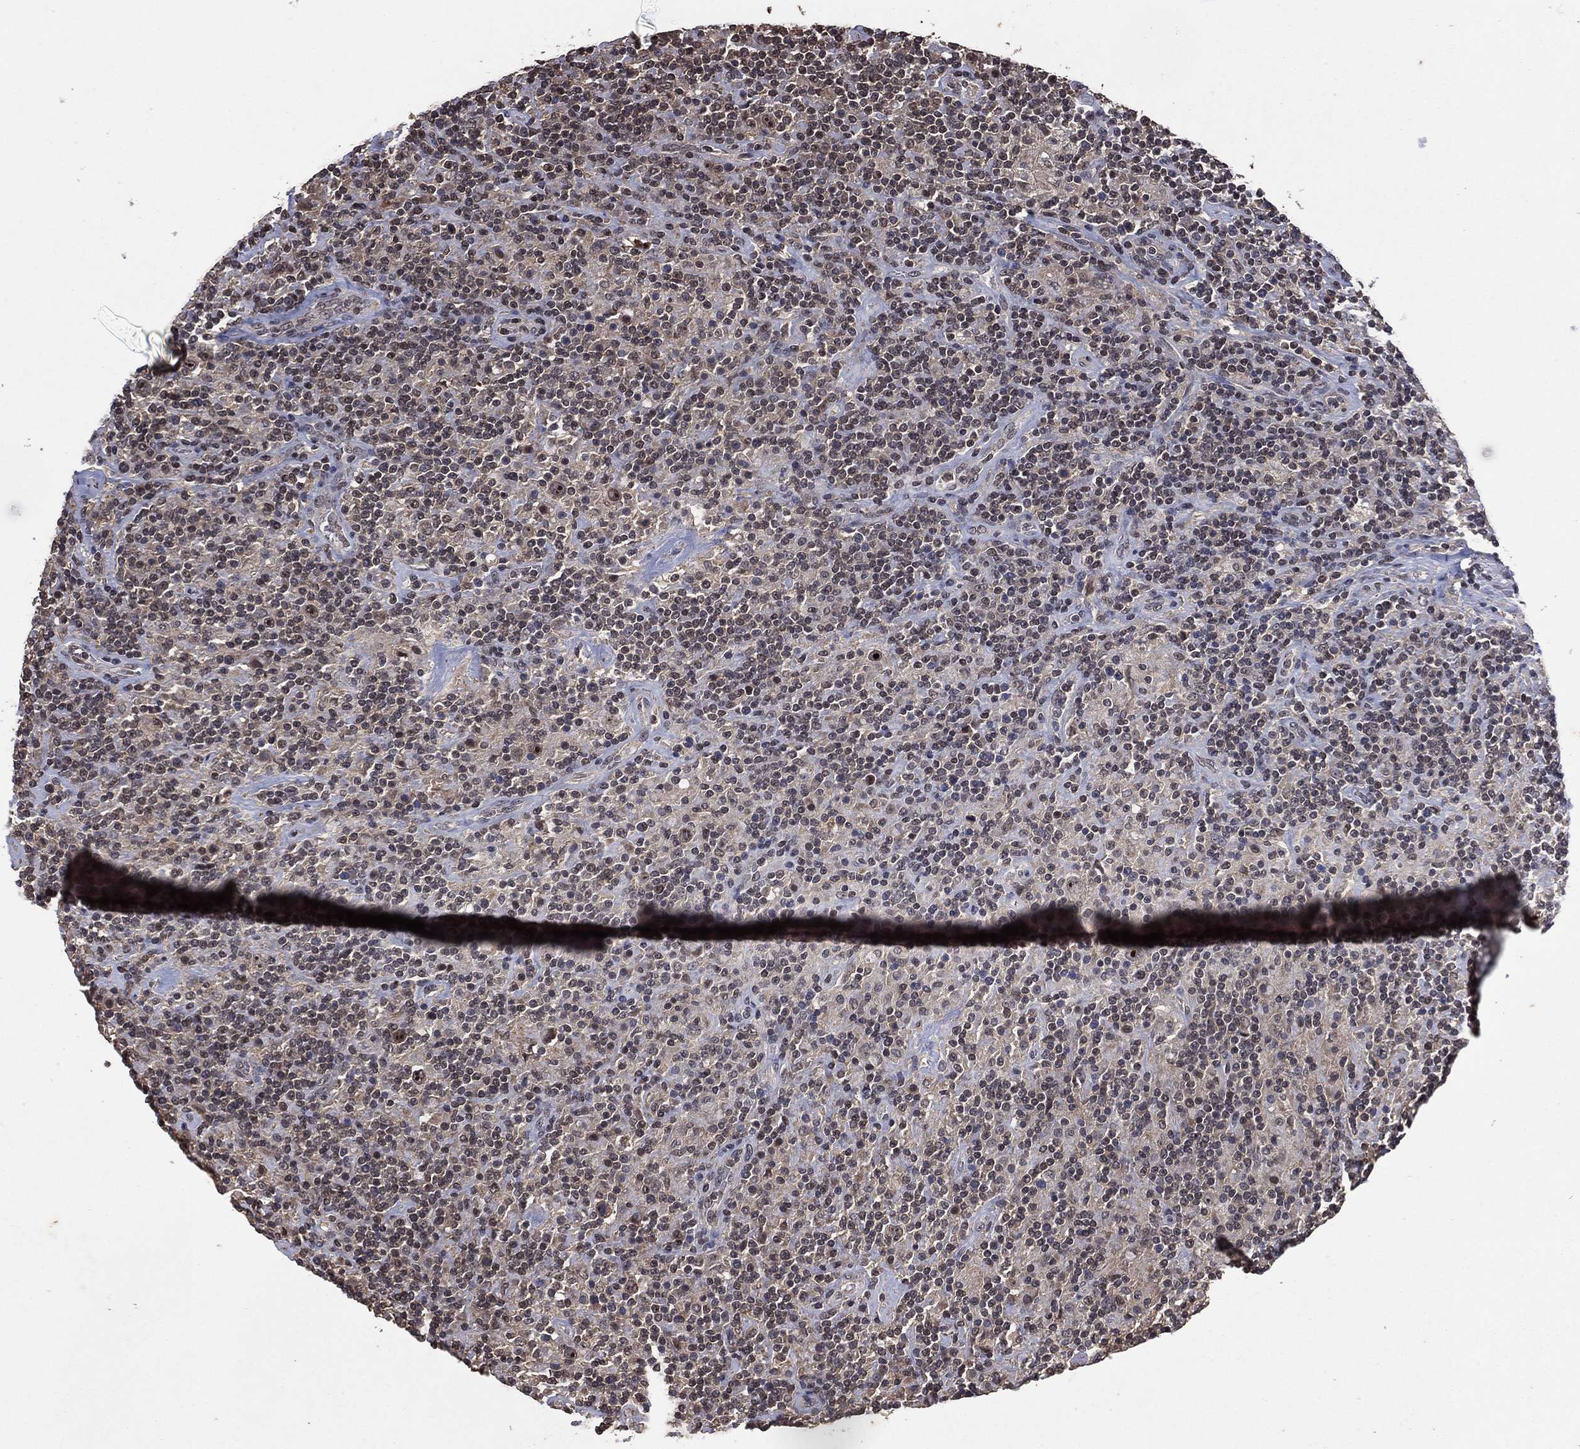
{"staining": {"intensity": "negative", "quantity": "none", "location": "none"}, "tissue": "lymphoma", "cell_type": "Tumor cells", "image_type": "cancer", "snomed": [{"axis": "morphology", "description": "Hodgkin's disease, NOS"}, {"axis": "topography", "description": "Lymph node"}], "caption": "IHC of Hodgkin's disease reveals no positivity in tumor cells.", "gene": "NELFCD", "patient": {"sex": "male", "age": 70}}